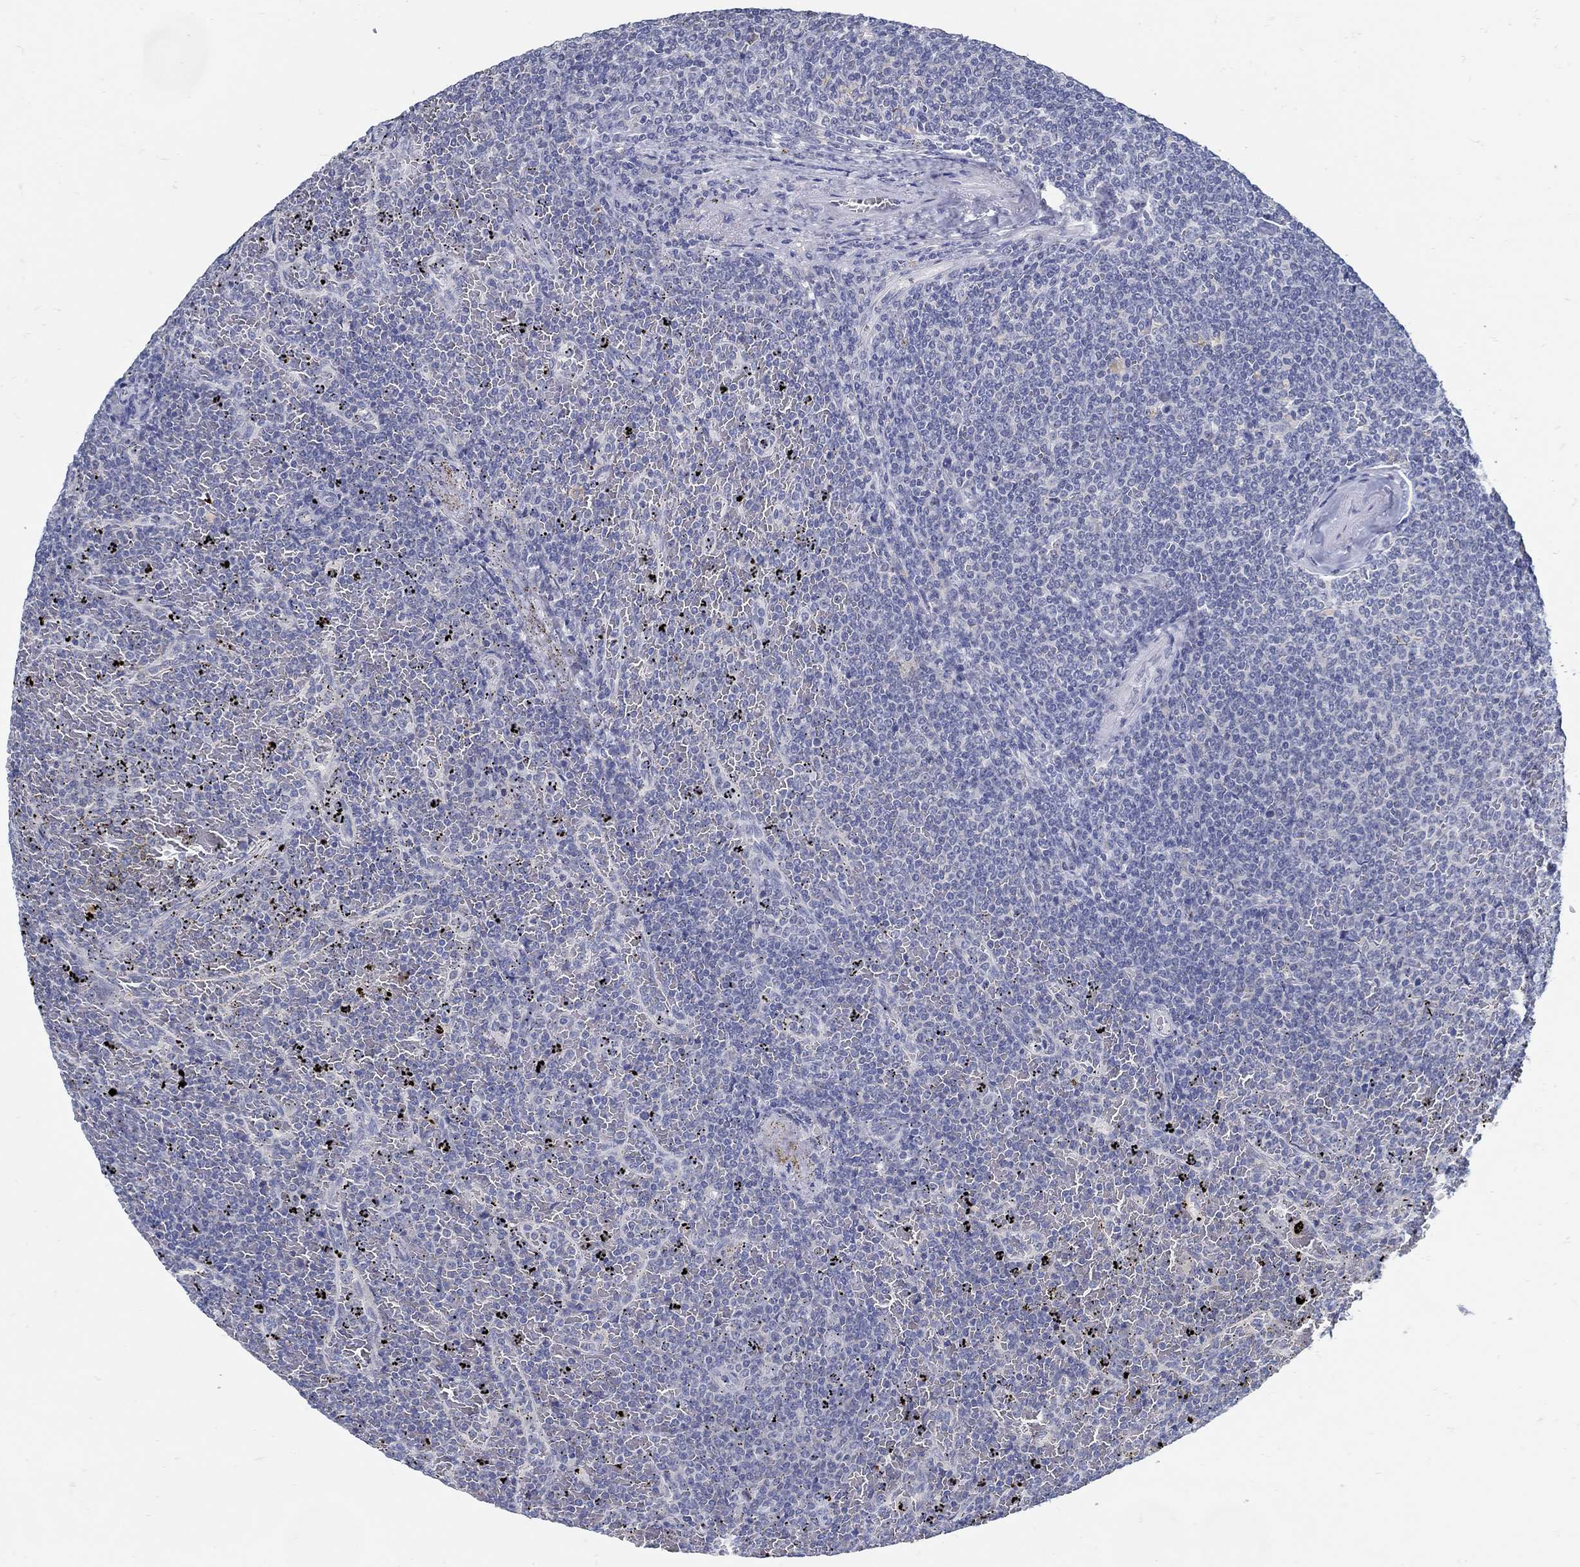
{"staining": {"intensity": "negative", "quantity": "none", "location": "none"}, "tissue": "lymphoma", "cell_type": "Tumor cells", "image_type": "cancer", "snomed": [{"axis": "morphology", "description": "Malignant lymphoma, non-Hodgkin's type, Low grade"}, {"axis": "topography", "description": "Spleen"}], "caption": "This is an IHC histopathology image of lymphoma. There is no staining in tumor cells.", "gene": "ZFAND4", "patient": {"sex": "female", "age": 77}}